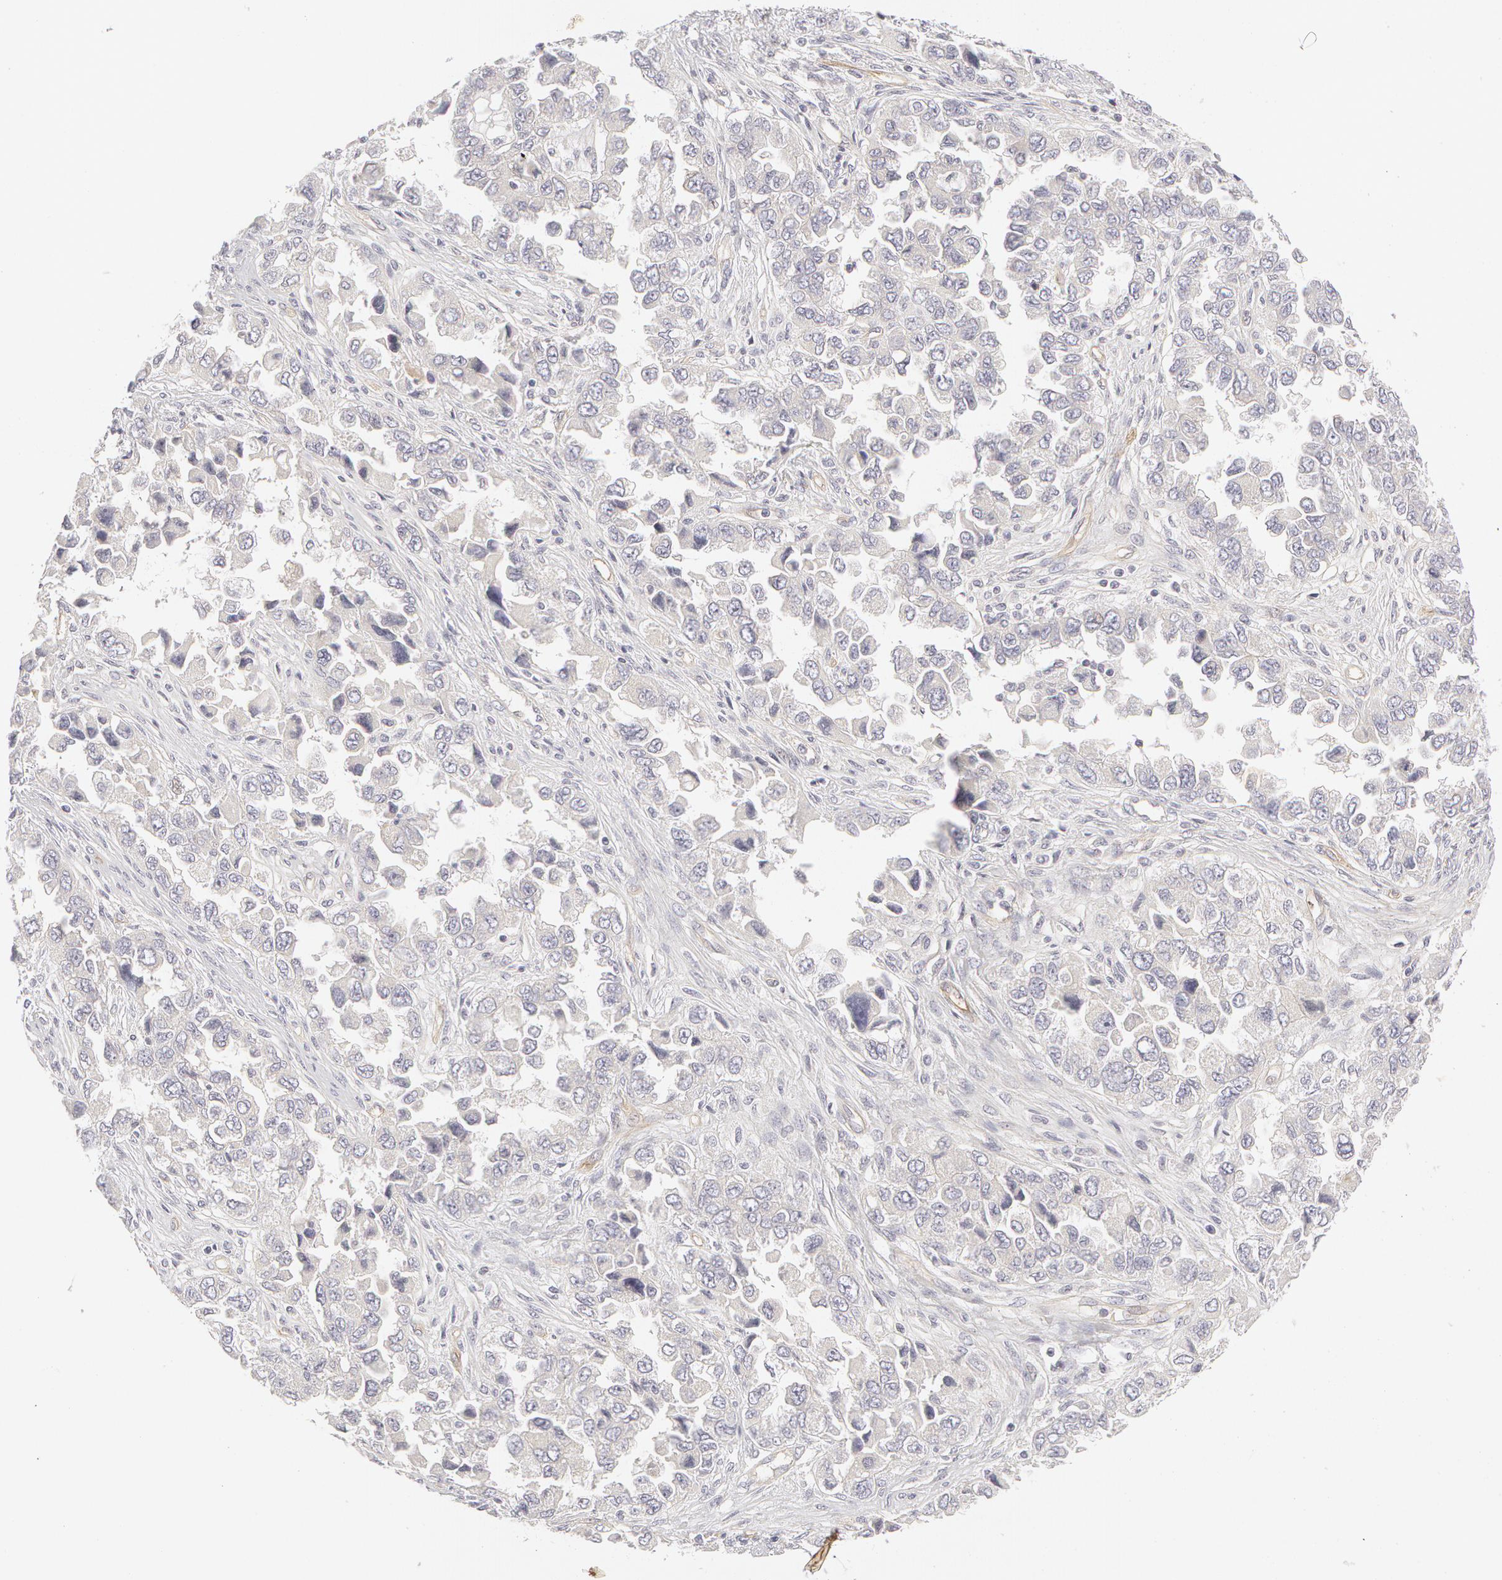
{"staining": {"intensity": "negative", "quantity": "none", "location": "none"}, "tissue": "ovarian cancer", "cell_type": "Tumor cells", "image_type": "cancer", "snomed": [{"axis": "morphology", "description": "Cystadenocarcinoma, serous, NOS"}, {"axis": "topography", "description": "Ovary"}], "caption": "A high-resolution micrograph shows IHC staining of ovarian cancer, which shows no significant staining in tumor cells.", "gene": "ABCB1", "patient": {"sex": "female", "age": 84}}